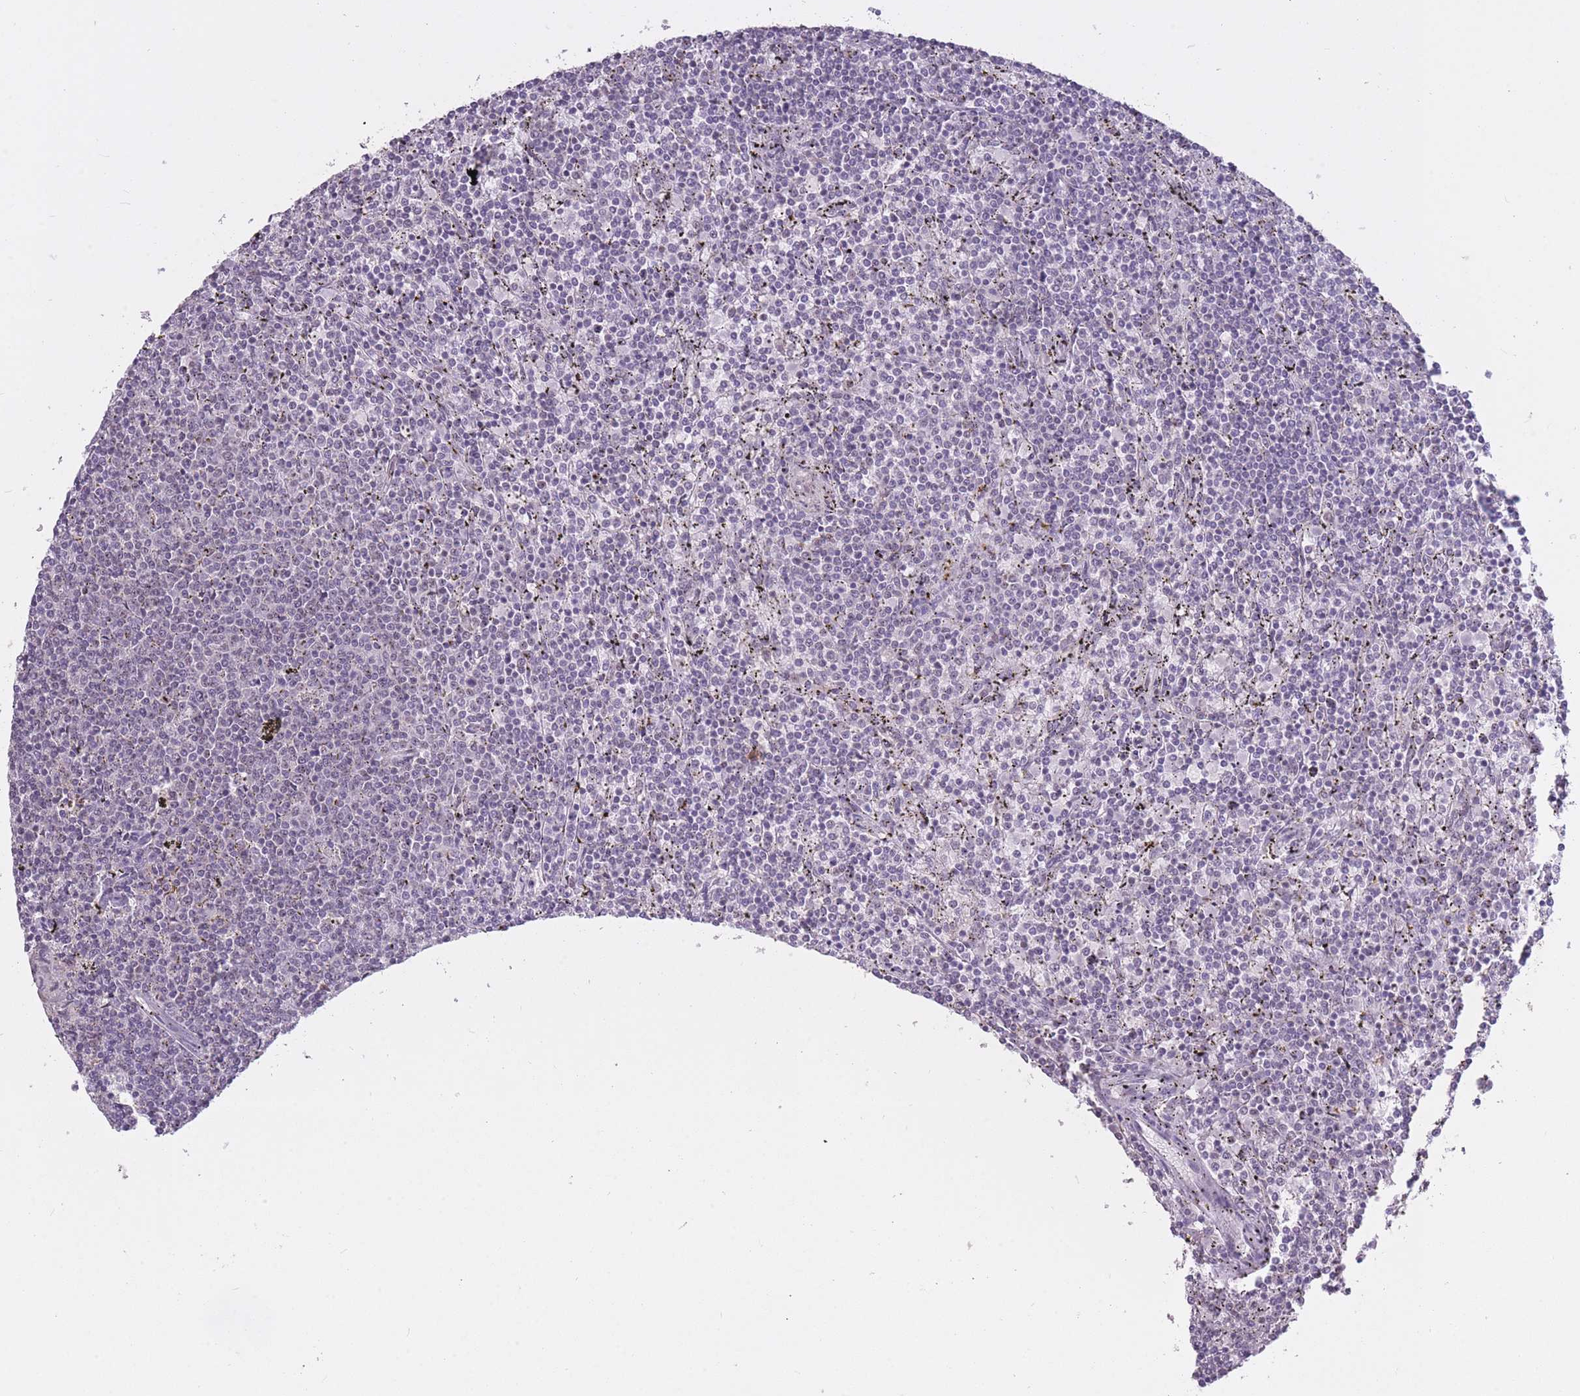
{"staining": {"intensity": "negative", "quantity": "none", "location": "none"}, "tissue": "lymphoma", "cell_type": "Tumor cells", "image_type": "cancer", "snomed": [{"axis": "morphology", "description": "Malignant lymphoma, non-Hodgkin's type, Low grade"}, {"axis": "topography", "description": "Spleen"}], "caption": "Tumor cells are negative for brown protein staining in lymphoma. (DAB (3,3'-diaminobenzidine) immunohistochemistry (IHC) with hematoxylin counter stain).", "gene": "HNRNPUL1", "patient": {"sex": "female", "age": 50}}